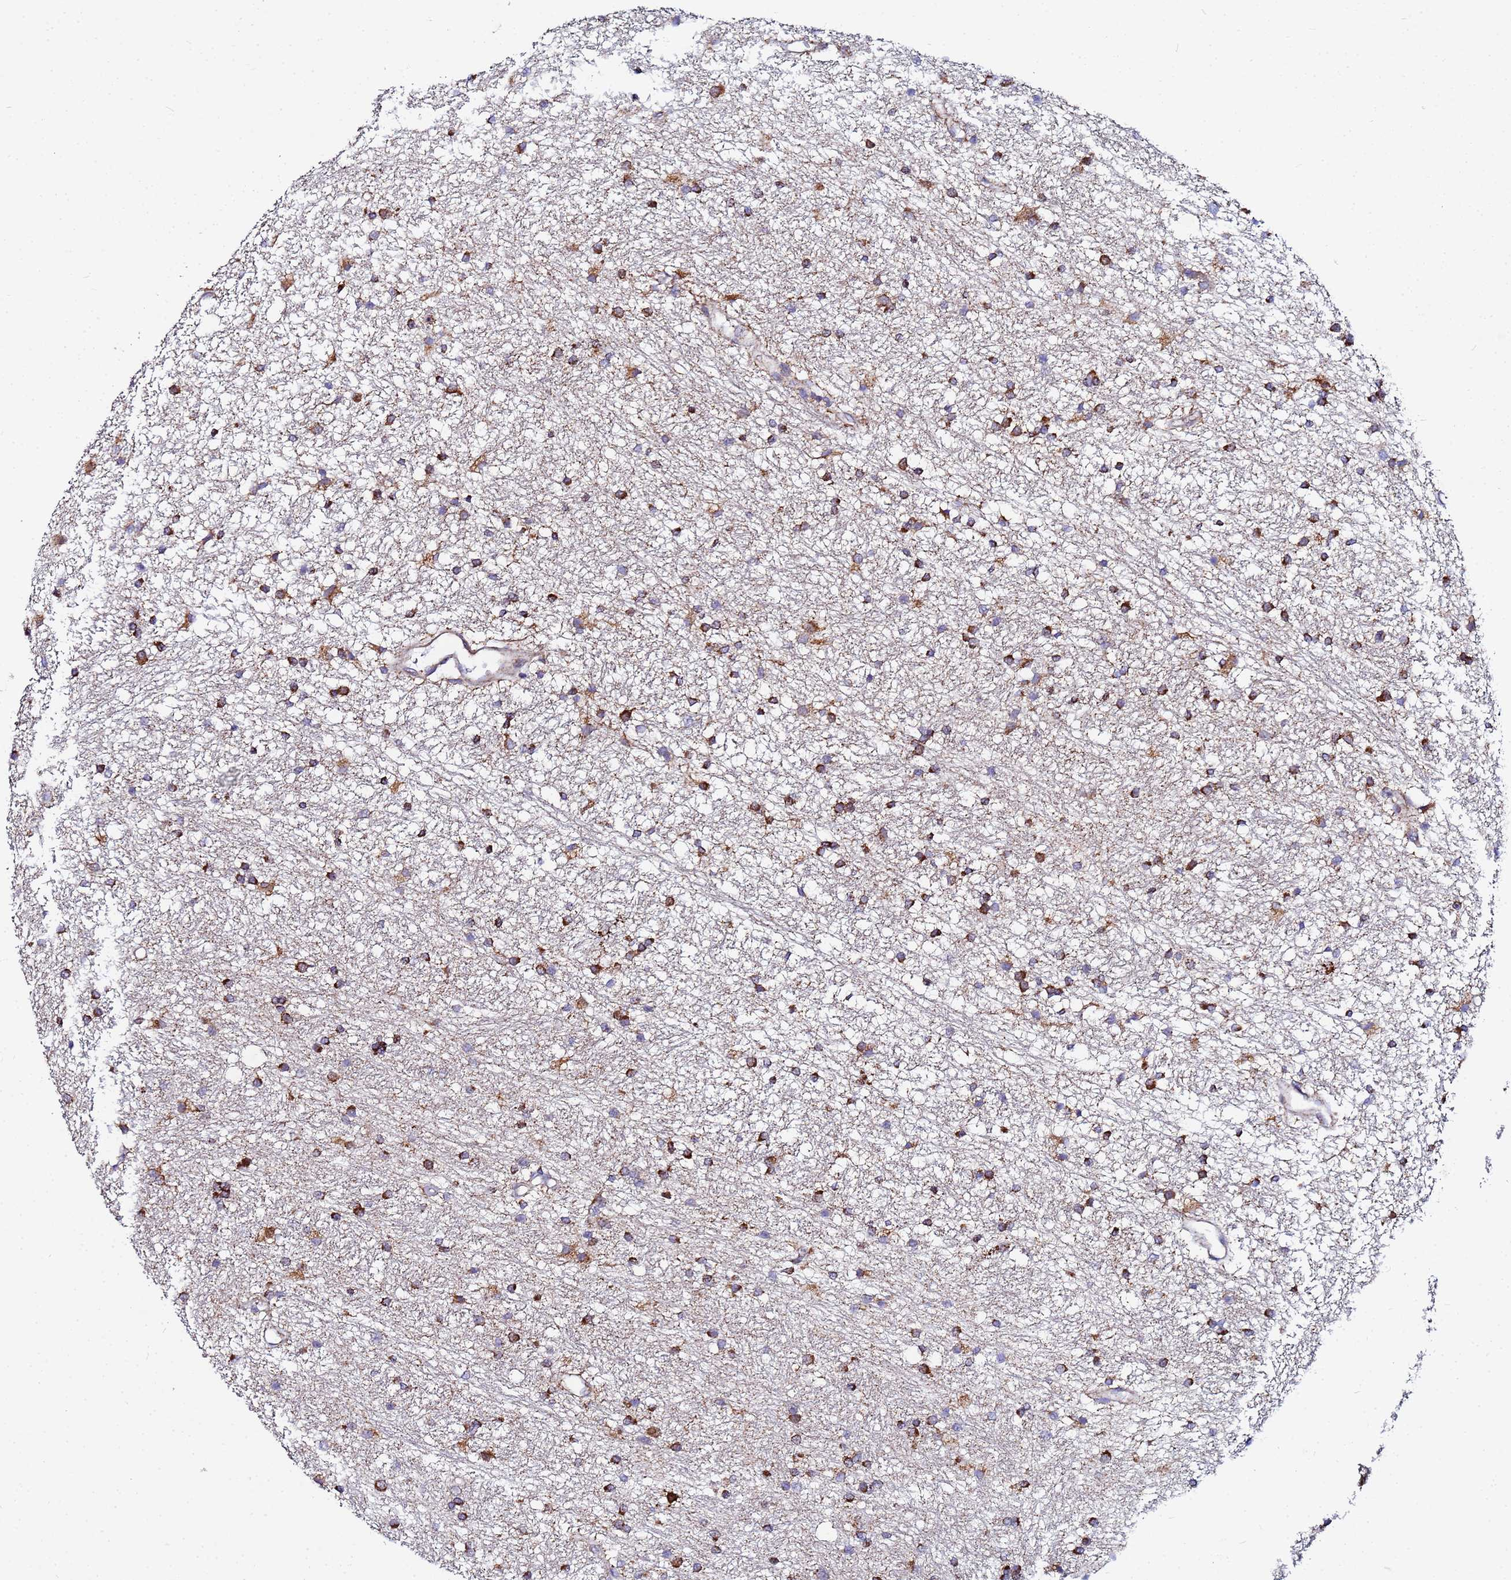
{"staining": {"intensity": "strong", "quantity": "25%-75%", "location": "cytoplasmic/membranous"}, "tissue": "glioma", "cell_type": "Tumor cells", "image_type": "cancer", "snomed": [{"axis": "morphology", "description": "Glioma, malignant, High grade"}, {"axis": "topography", "description": "Brain"}], "caption": "Immunohistochemistry image of neoplastic tissue: glioma stained using immunohistochemistry shows high levels of strong protein expression localized specifically in the cytoplasmic/membranous of tumor cells, appearing as a cytoplasmic/membranous brown color.", "gene": "FAHD2A", "patient": {"sex": "male", "age": 77}}